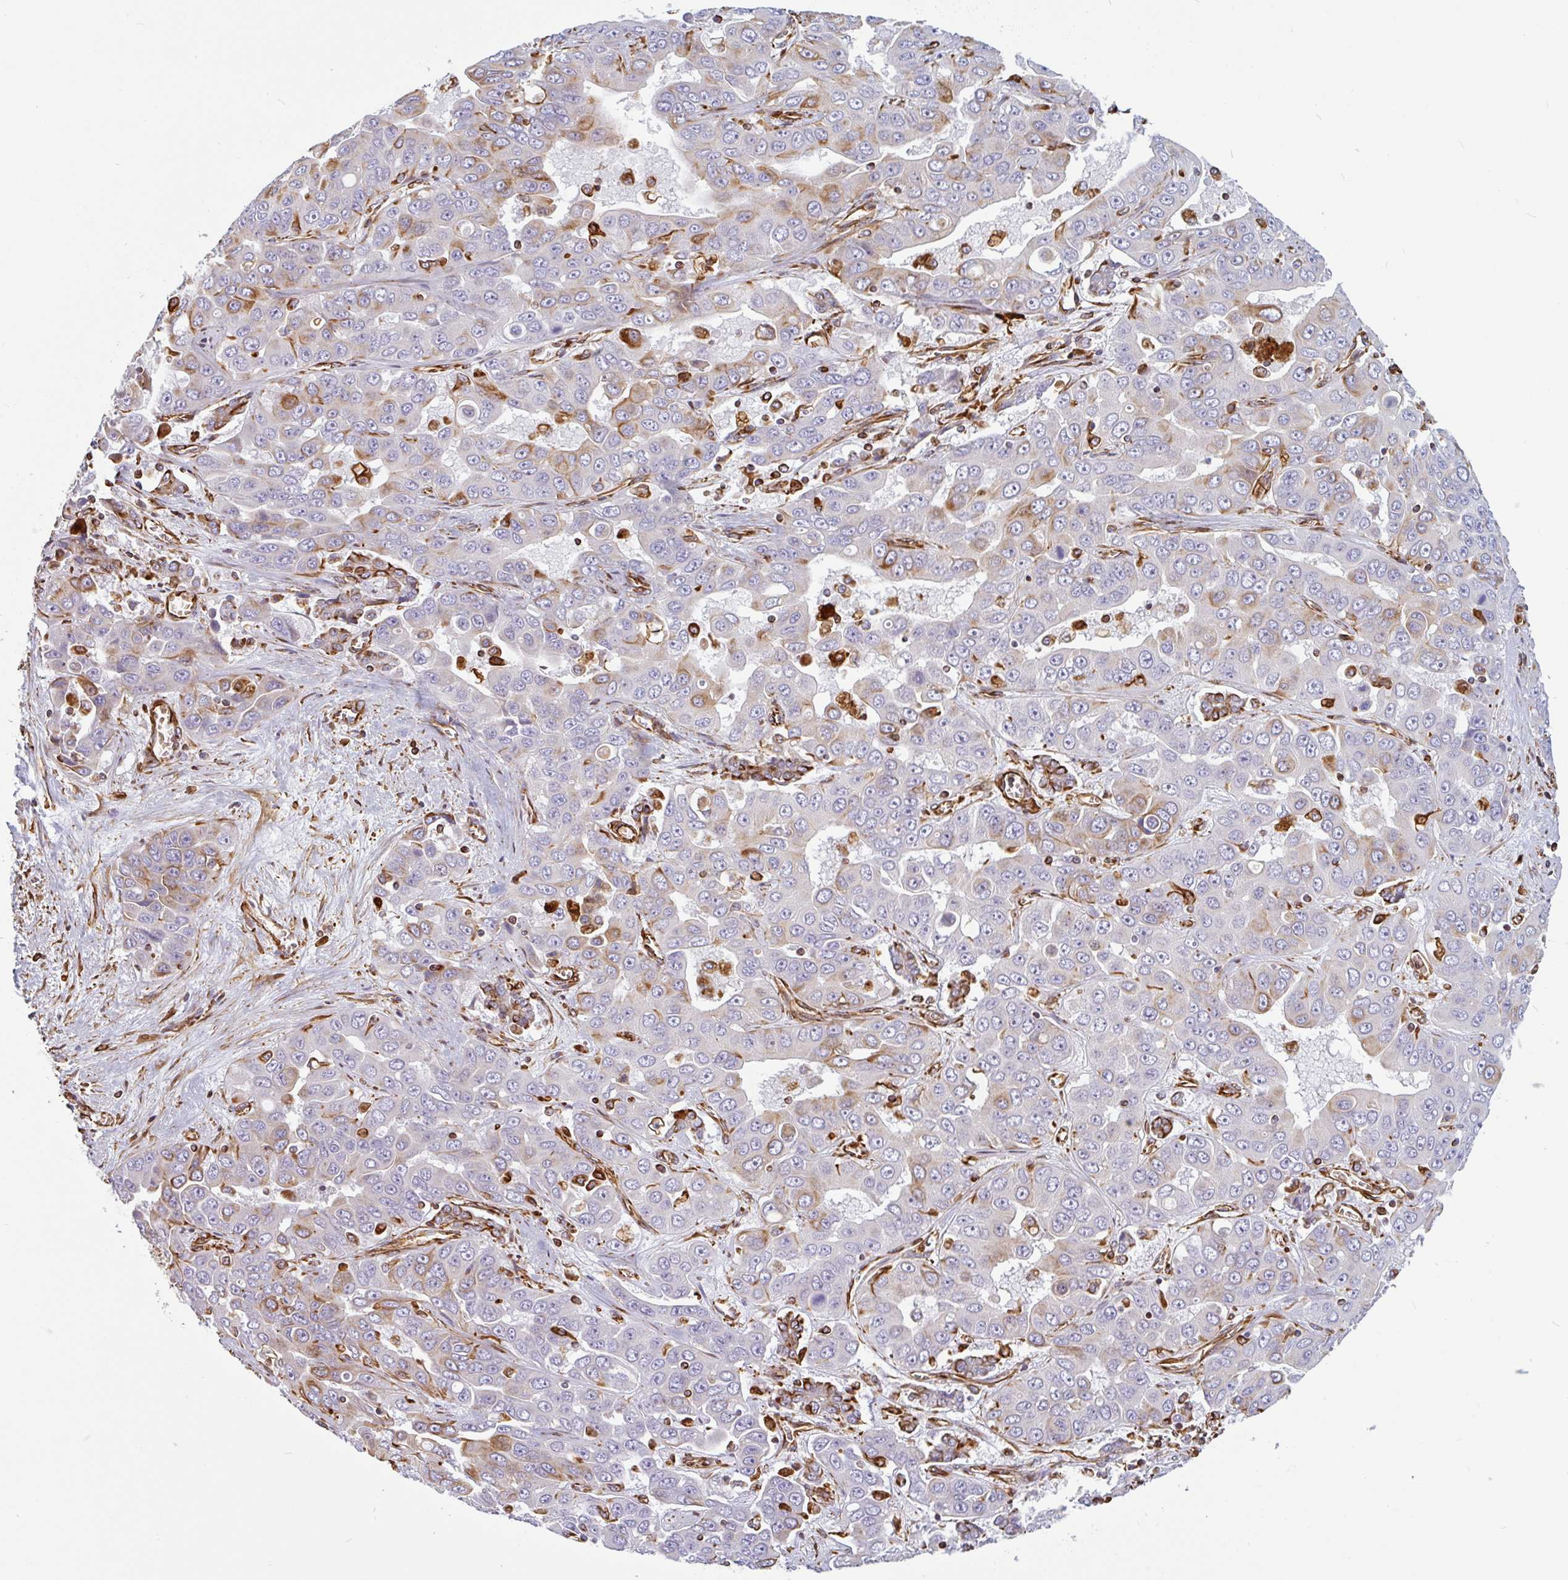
{"staining": {"intensity": "moderate", "quantity": "<25%", "location": "cytoplasmic/membranous"}, "tissue": "liver cancer", "cell_type": "Tumor cells", "image_type": "cancer", "snomed": [{"axis": "morphology", "description": "Cholangiocarcinoma"}, {"axis": "topography", "description": "Liver"}], "caption": "Human cholangiocarcinoma (liver) stained with a brown dye exhibits moderate cytoplasmic/membranous positive expression in about <25% of tumor cells.", "gene": "PPFIA1", "patient": {"sex": "female", "age": 52}}